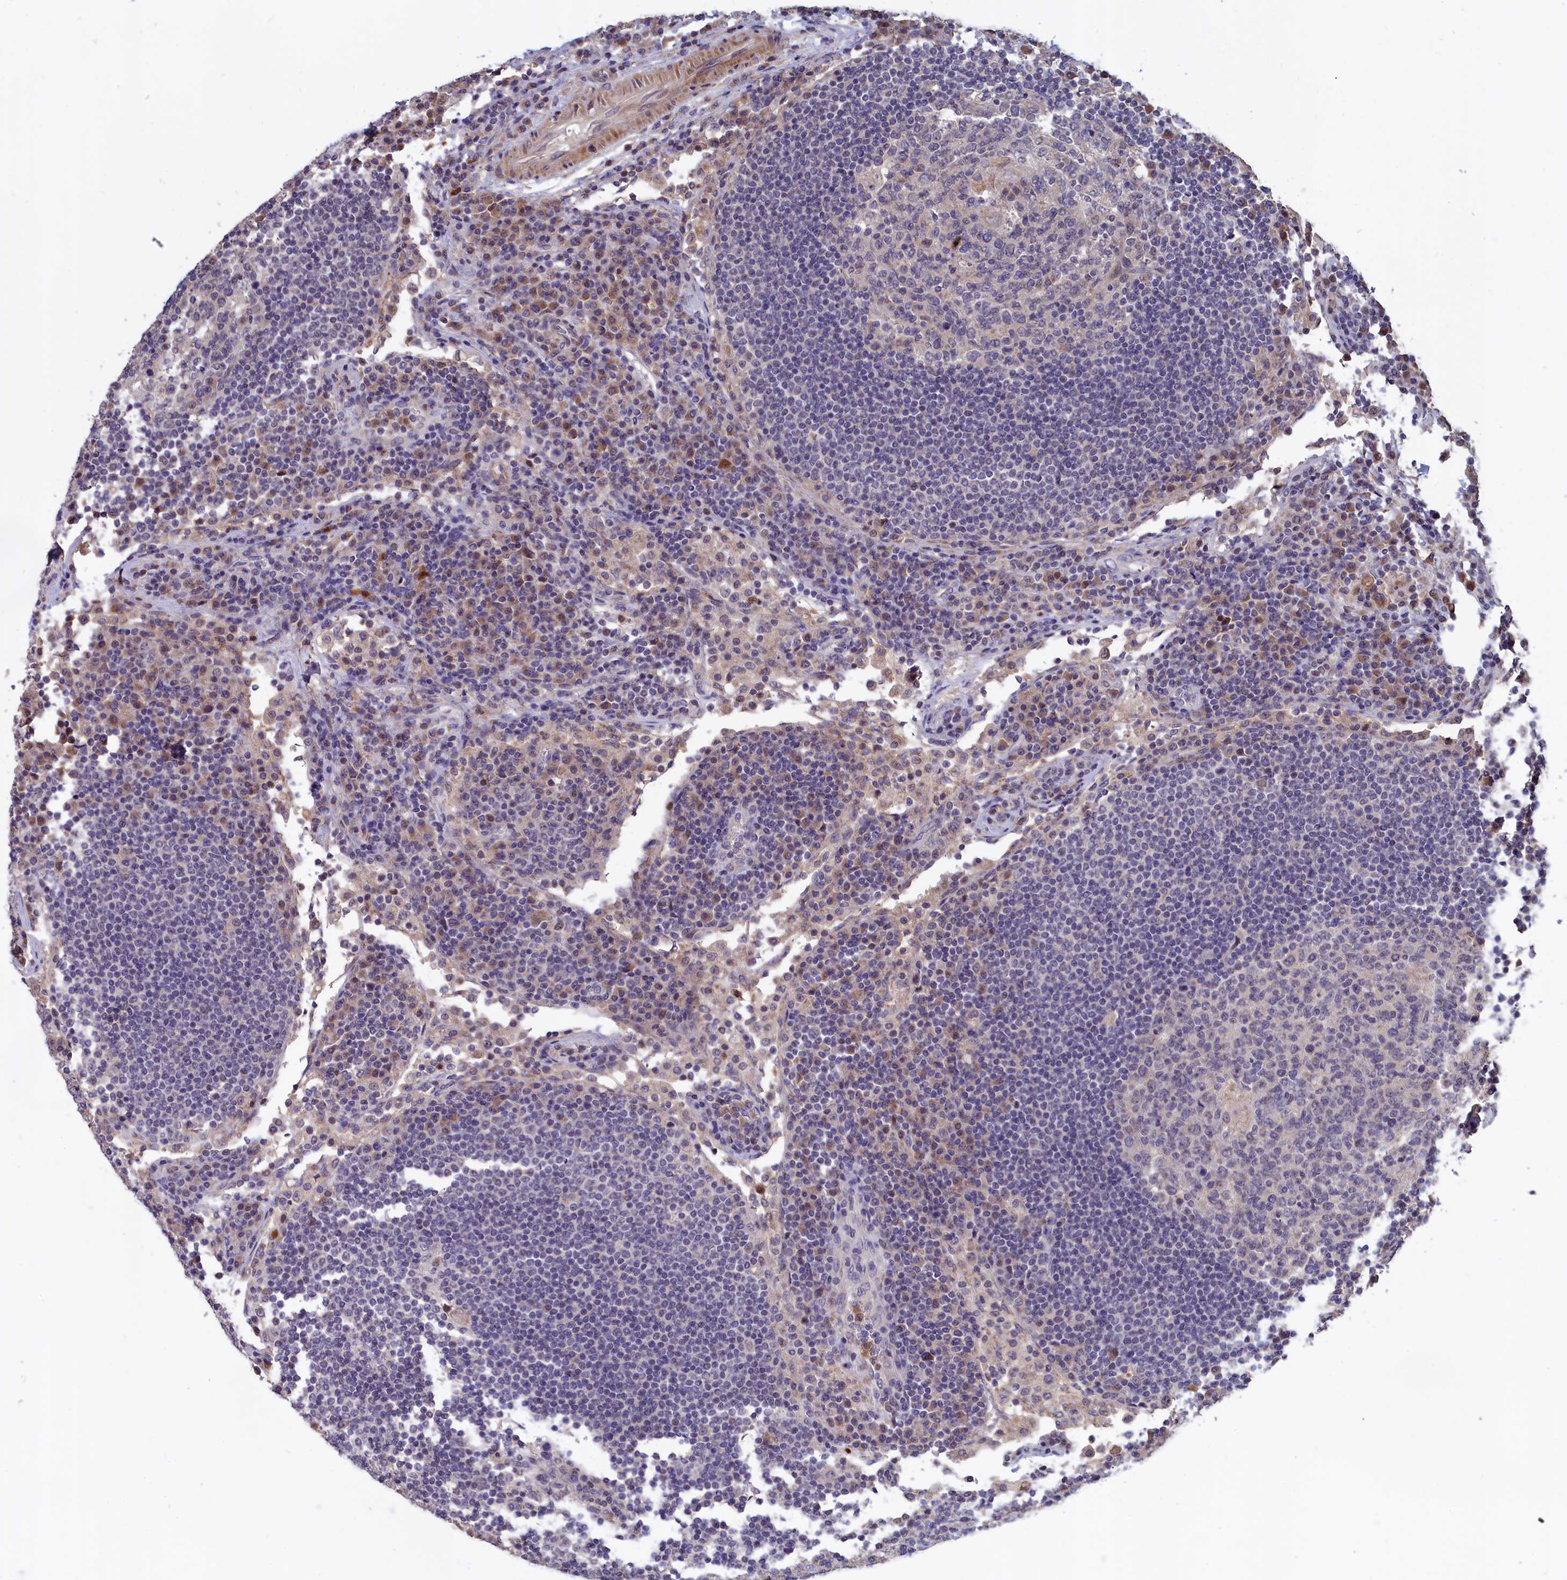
{"staining": {"intensity": "negative", "quantity": "none", "location": "none"}, "tissue": "lymph node", "cell_type": "Germinal center cells", "image_type": "normal", "snomed": [{"axis": "morphology", "description": "Normal tissue, NOS"}, {"axis": "topography", "description": "Lymph node"}], "caption": "IHC of normal human lymph node displays no positivity in germinal center cells. (DAB (3,3'-diaminobenzidine) immunohistochemistry with hematoxylin counter stain).", "gene": "EPB41L4B", "patient": {"sex": "female", "age": 53}}